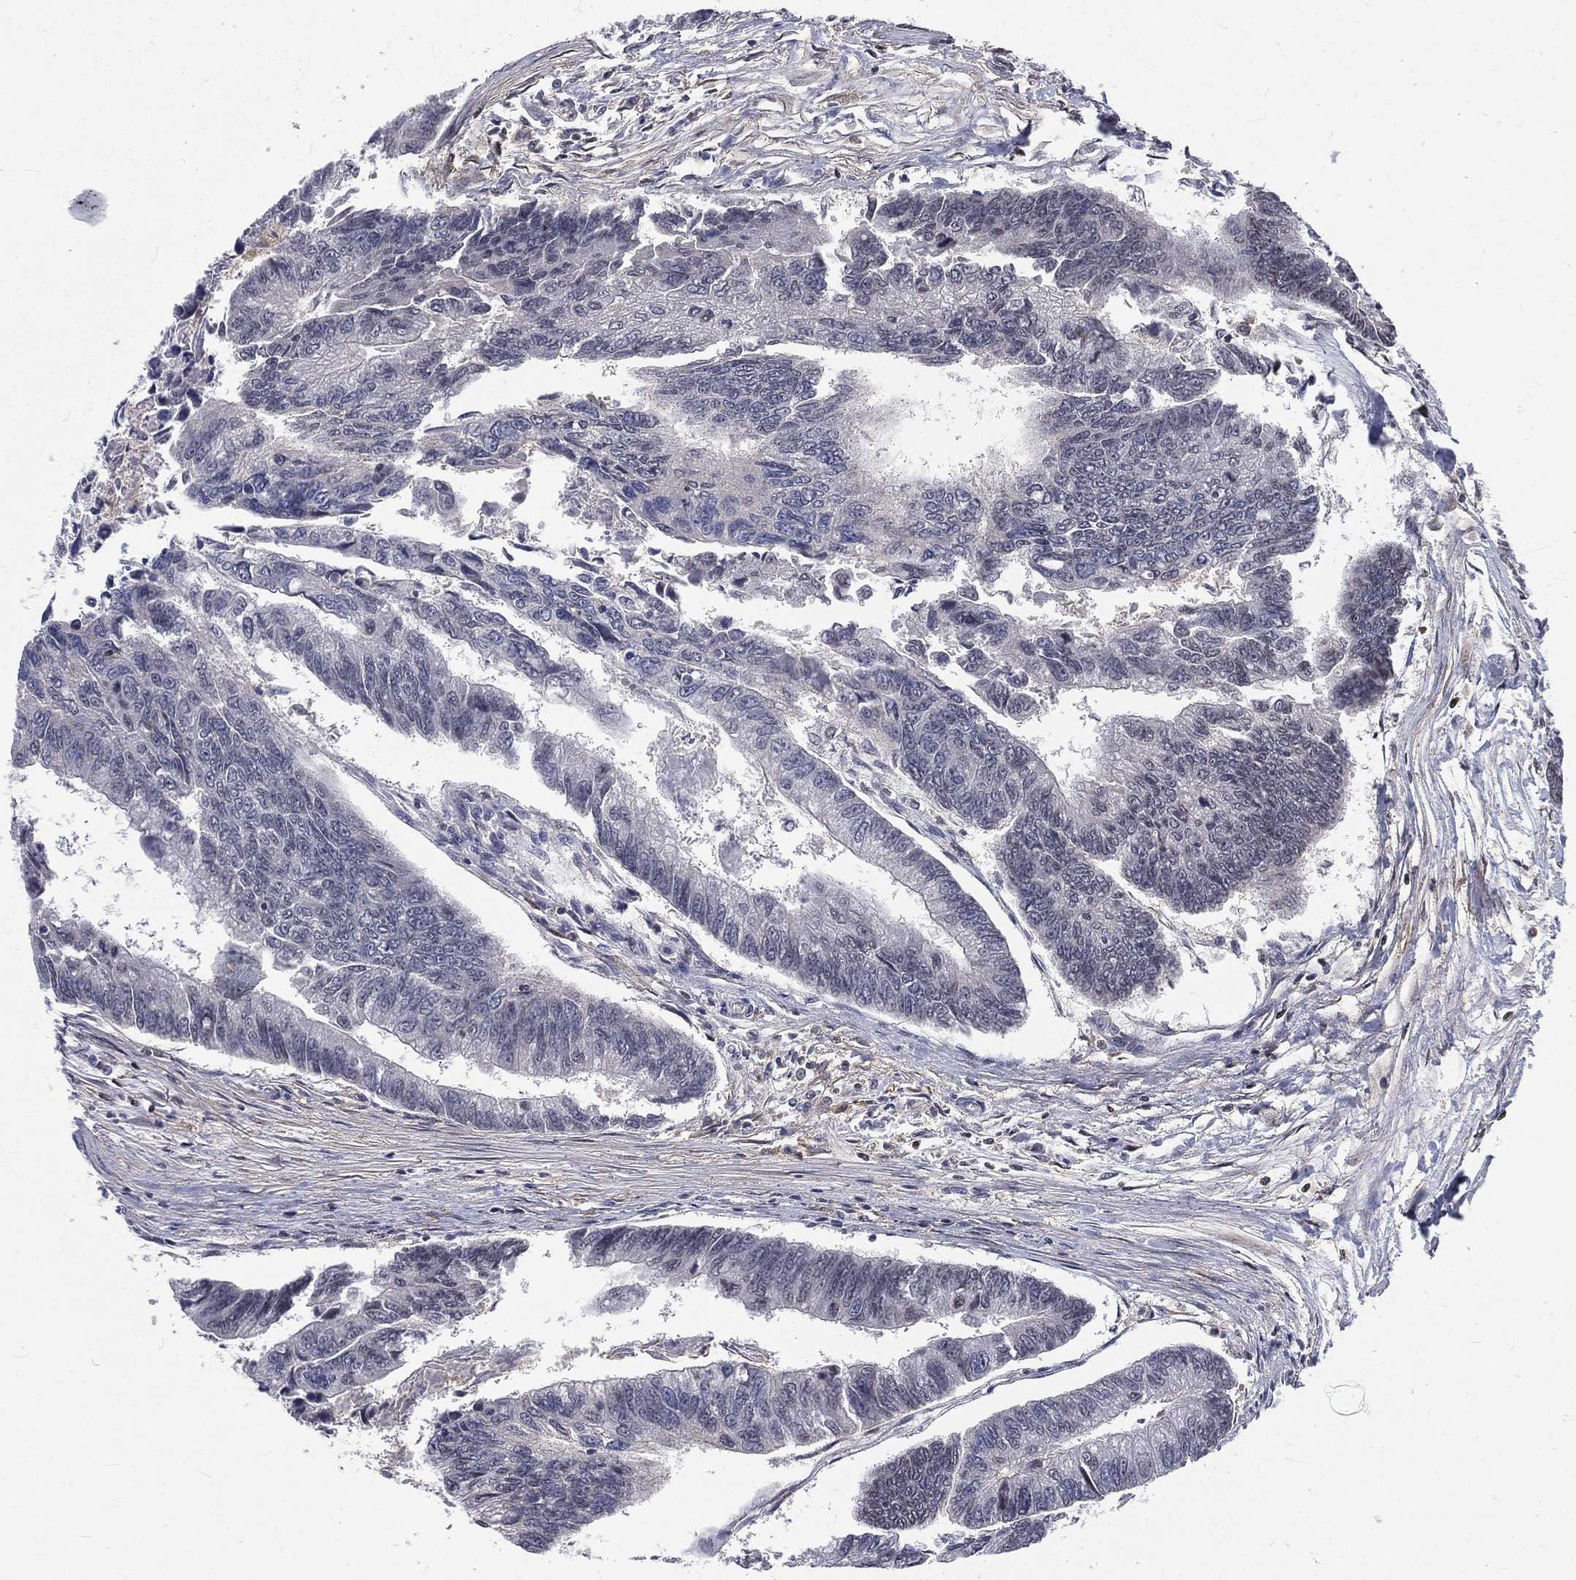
{"staining": {"intensity": "negative", "quantity": "none", "location": "none"}, "tissue": "colorectal cancer", "cell_type": "Tumor cells", "image_type": "cancer", "snomed": [{"axis": "morphology", "description": "Adenocarcinoma, NOS"}, {"axis": "topography", "description": "Colon"}], "caption": "Adenocarcinoma (colorectal) stained for a protein using immunohistochemistry exhibits no positivity tumor cells.", "gene": "BASP1", "patient": {"sex": "female", "age": 65}}